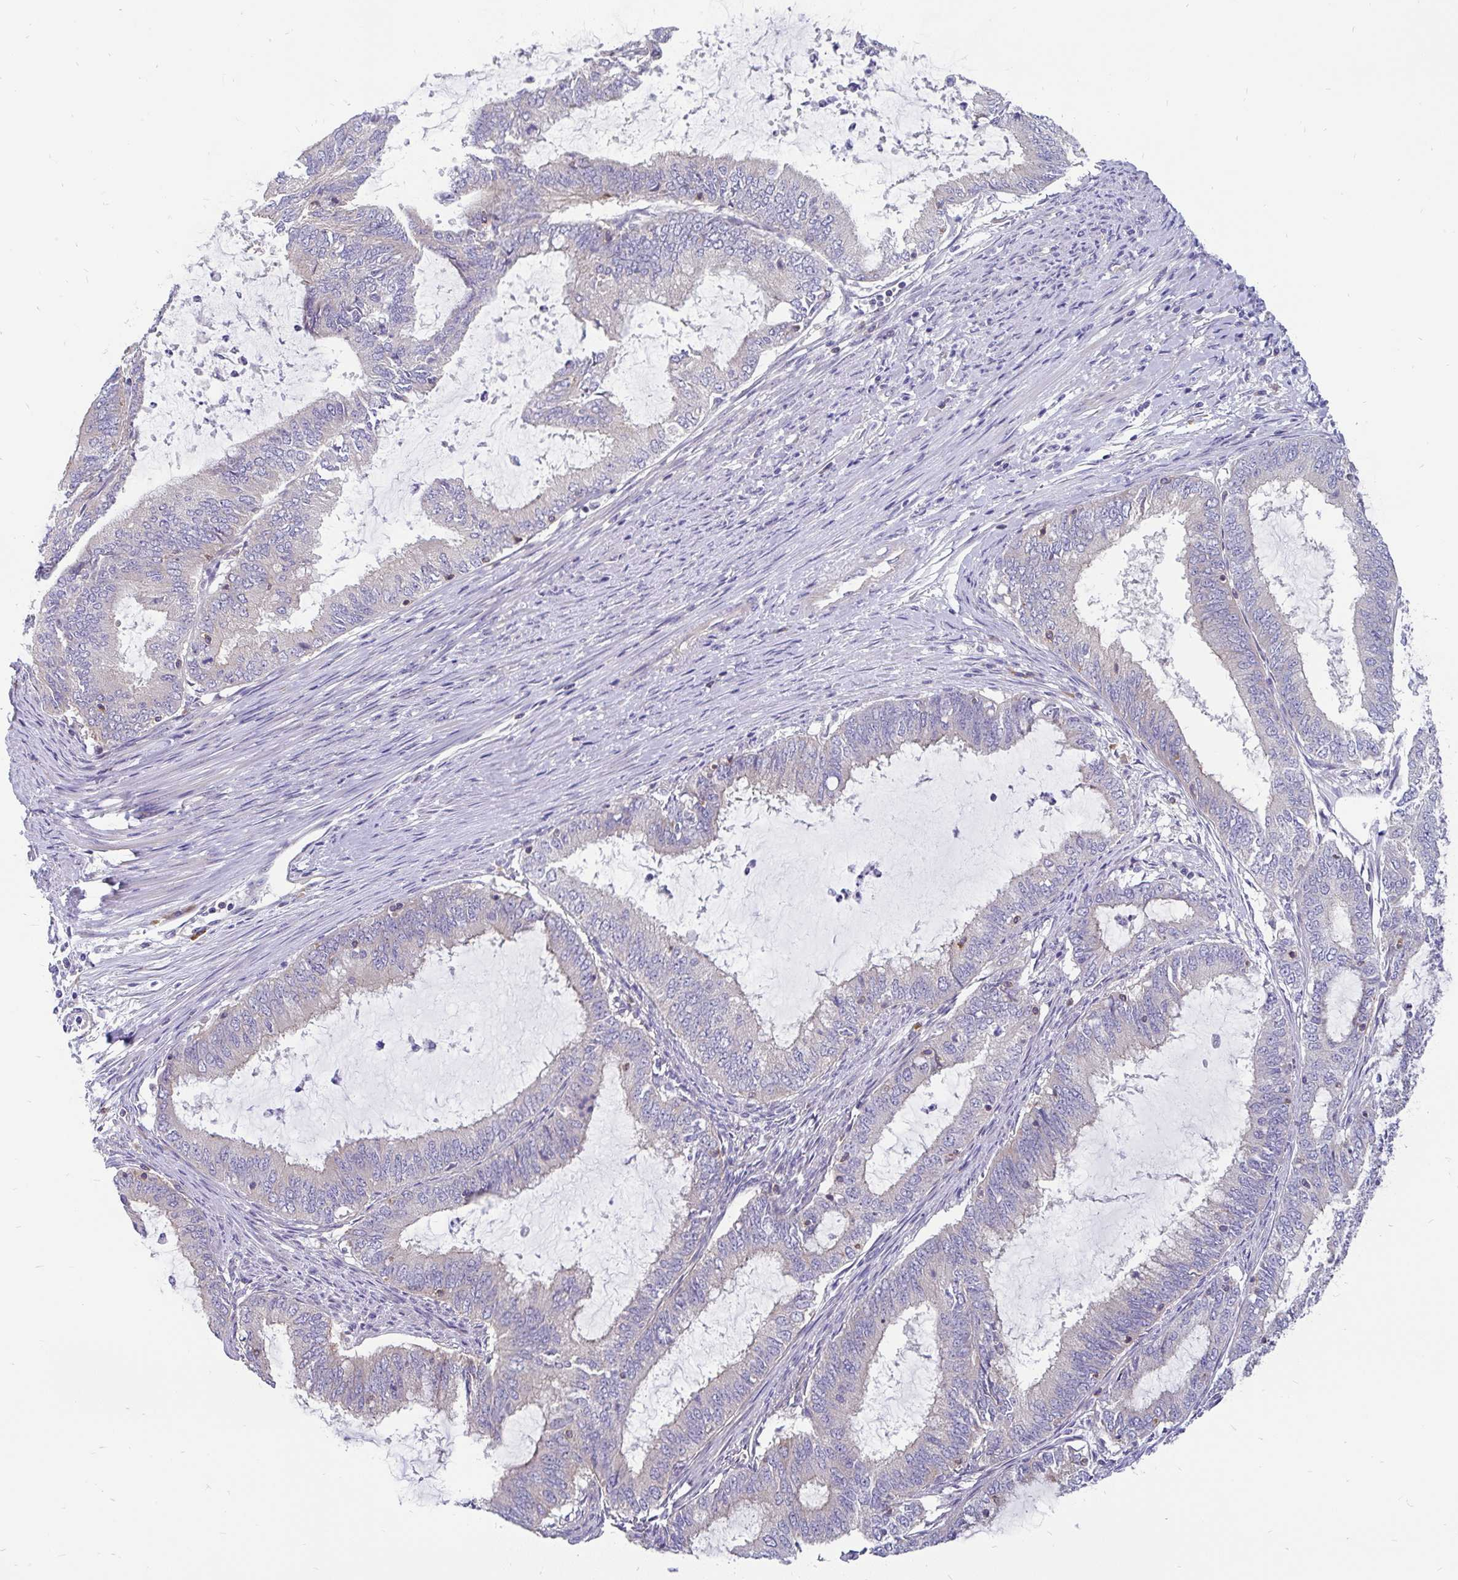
{"staining": {"intensity": "moderate", "quantity": "<25%", "location": "cytoplasmic/membranous"}, "tissue": "endometrial cancer", "cell_type": "Tumor cells", "image_type": "cancer", "snomed": [{"axis": "morphology", "description": "Adenocarcinoma, NOS"}, {"axis": "topography", "description": "Endometrium"}], "caption": "The image displays a brown stain indicating the presence of a protein in the cytoplasmic/membranous of tumor cells in endometrial cancer (adenocarcinoma). The staining was performed using DAB (3,3'-diaminobenzidine), with brown indicating positive protein expression. Nuclei are stained blue with hematoxylin.", "gene": "LRRC26", "patient": {"sex": "female", "age": 51}}